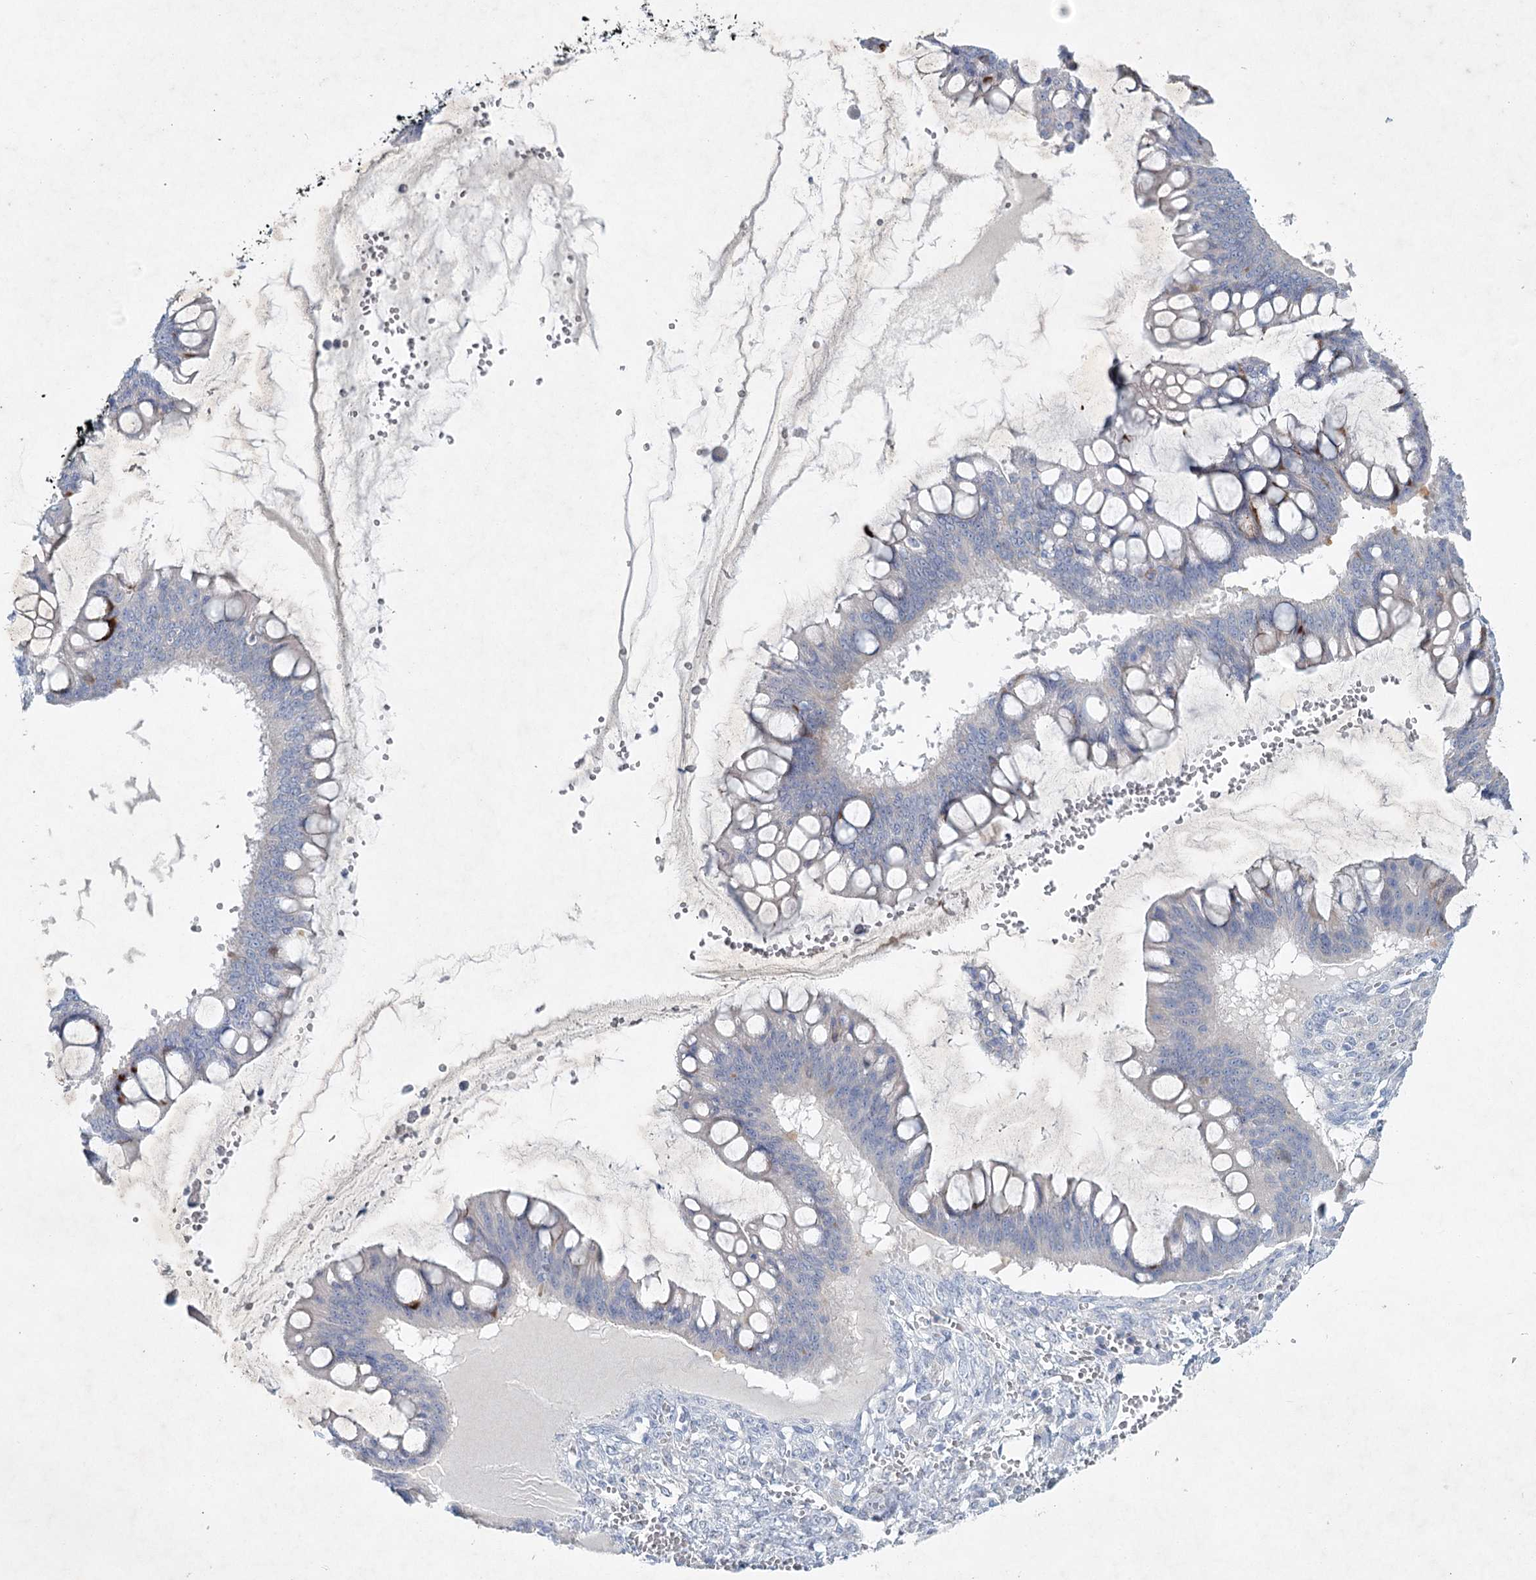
{"staining": {"intensity": "weak", "quantity": "<25%", "location": "cytoplasmic/membranous"}, "tissue": "ovarian cancer", "cell_type": "Tumor cells", "image_type": "cancer", "snomed": [{"axis": "morphology", "description": "Cystadenocarcinoma, mucinous, NOS"}, {"axis": "topography", "description": "Ovary"}], "caption": "Human ovarian mucinous cystadenocarcinoma stained for a protein using immunohistochemistry displays no expression in tumor cells.", "gene": "MAP3K13", "patient": {"sex": "female", "age": 73}}